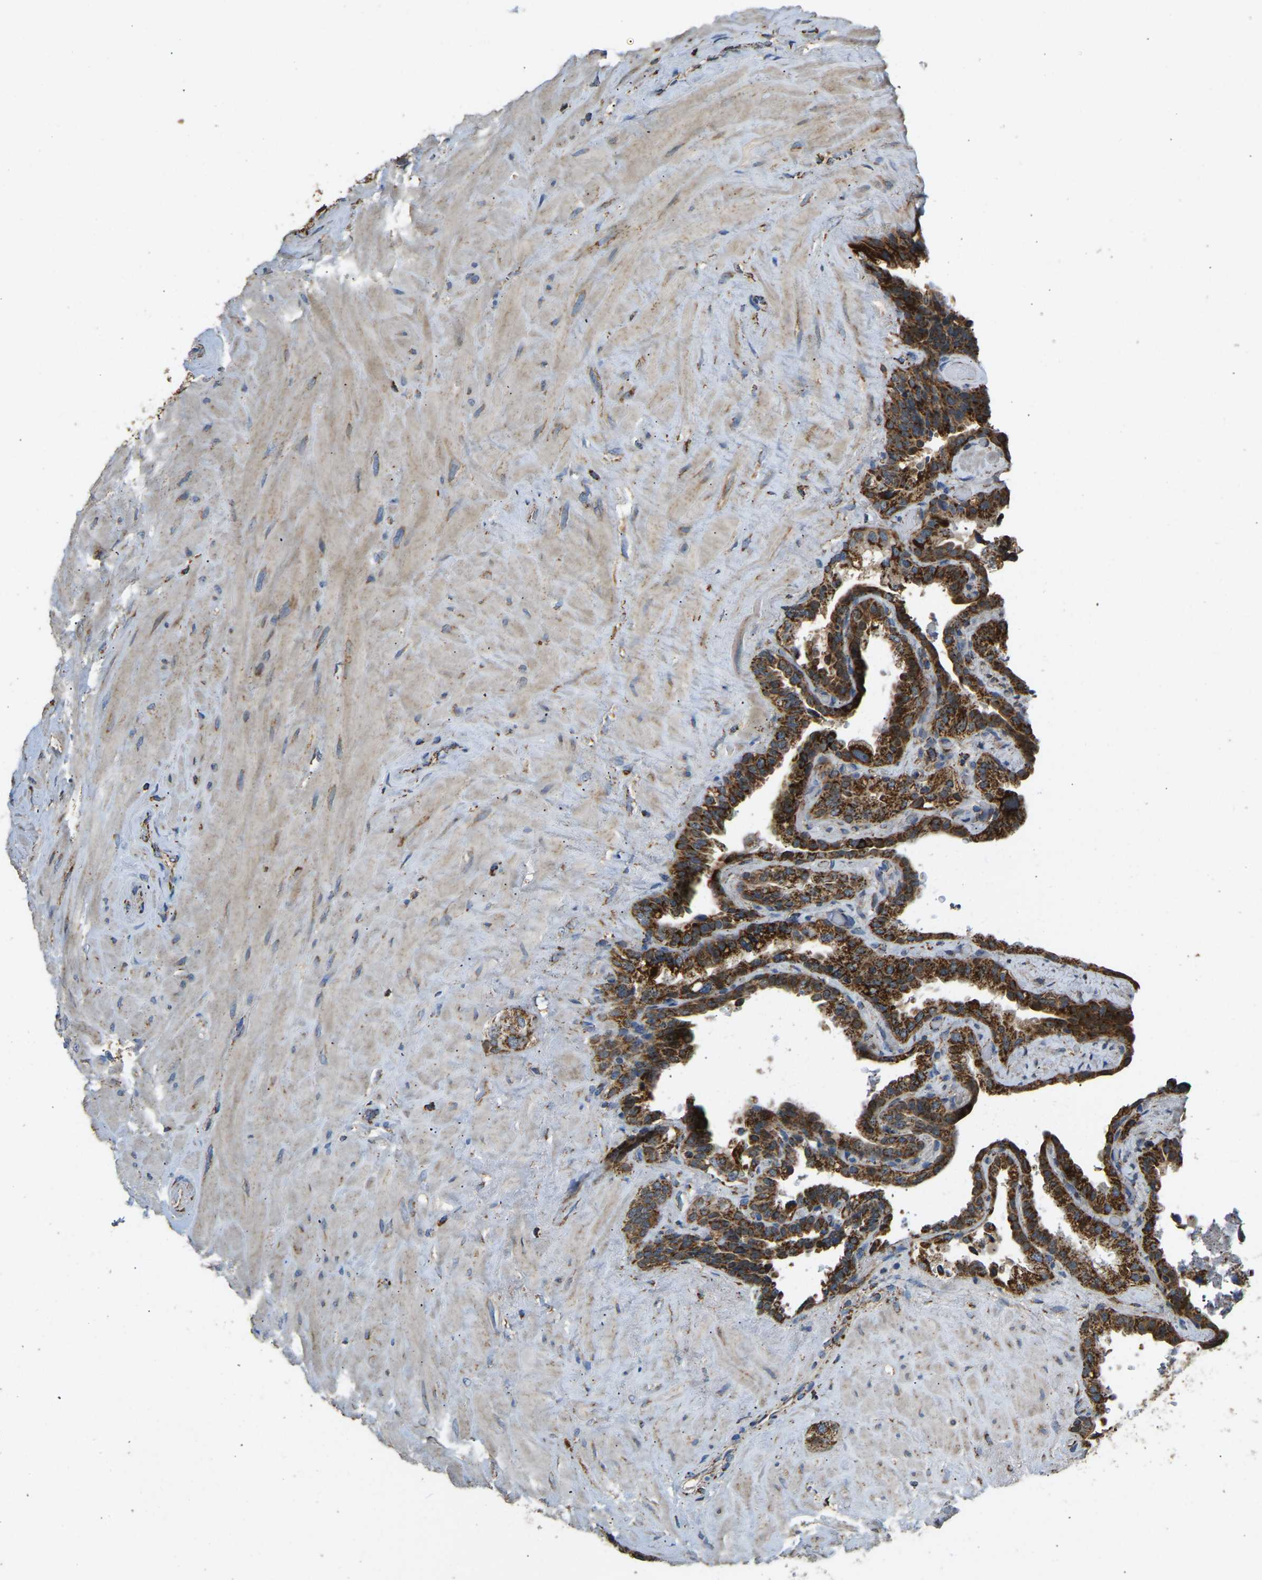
{"staining": {"intensity": "strong", "quantity": "<25%", "location": "cytoplasmic/membranous"}, "tissue": "seminal vesicle", "cell_type": "Glandular cells", "image_type": "normal", "snomed": [{"axis": "morphology", "description": "Normal tissue, NOS"}, {"axis": "topography", "description": "Seminal veicle"}], "caption": "Seminal vesicle stained with DAB immunohistochemistry demonstrates medium levels of strong cytoplasmic/membranous expression in about <25% of glandular cells. The protein of interest is stained brown, and the nuclei are stained in blue (DAB (3,3'-diaminobenzidine) IHC with brightfield microscopy, high magnification).", "gene": "TUFM", "patient": {"sex": "male", "age": 68}}